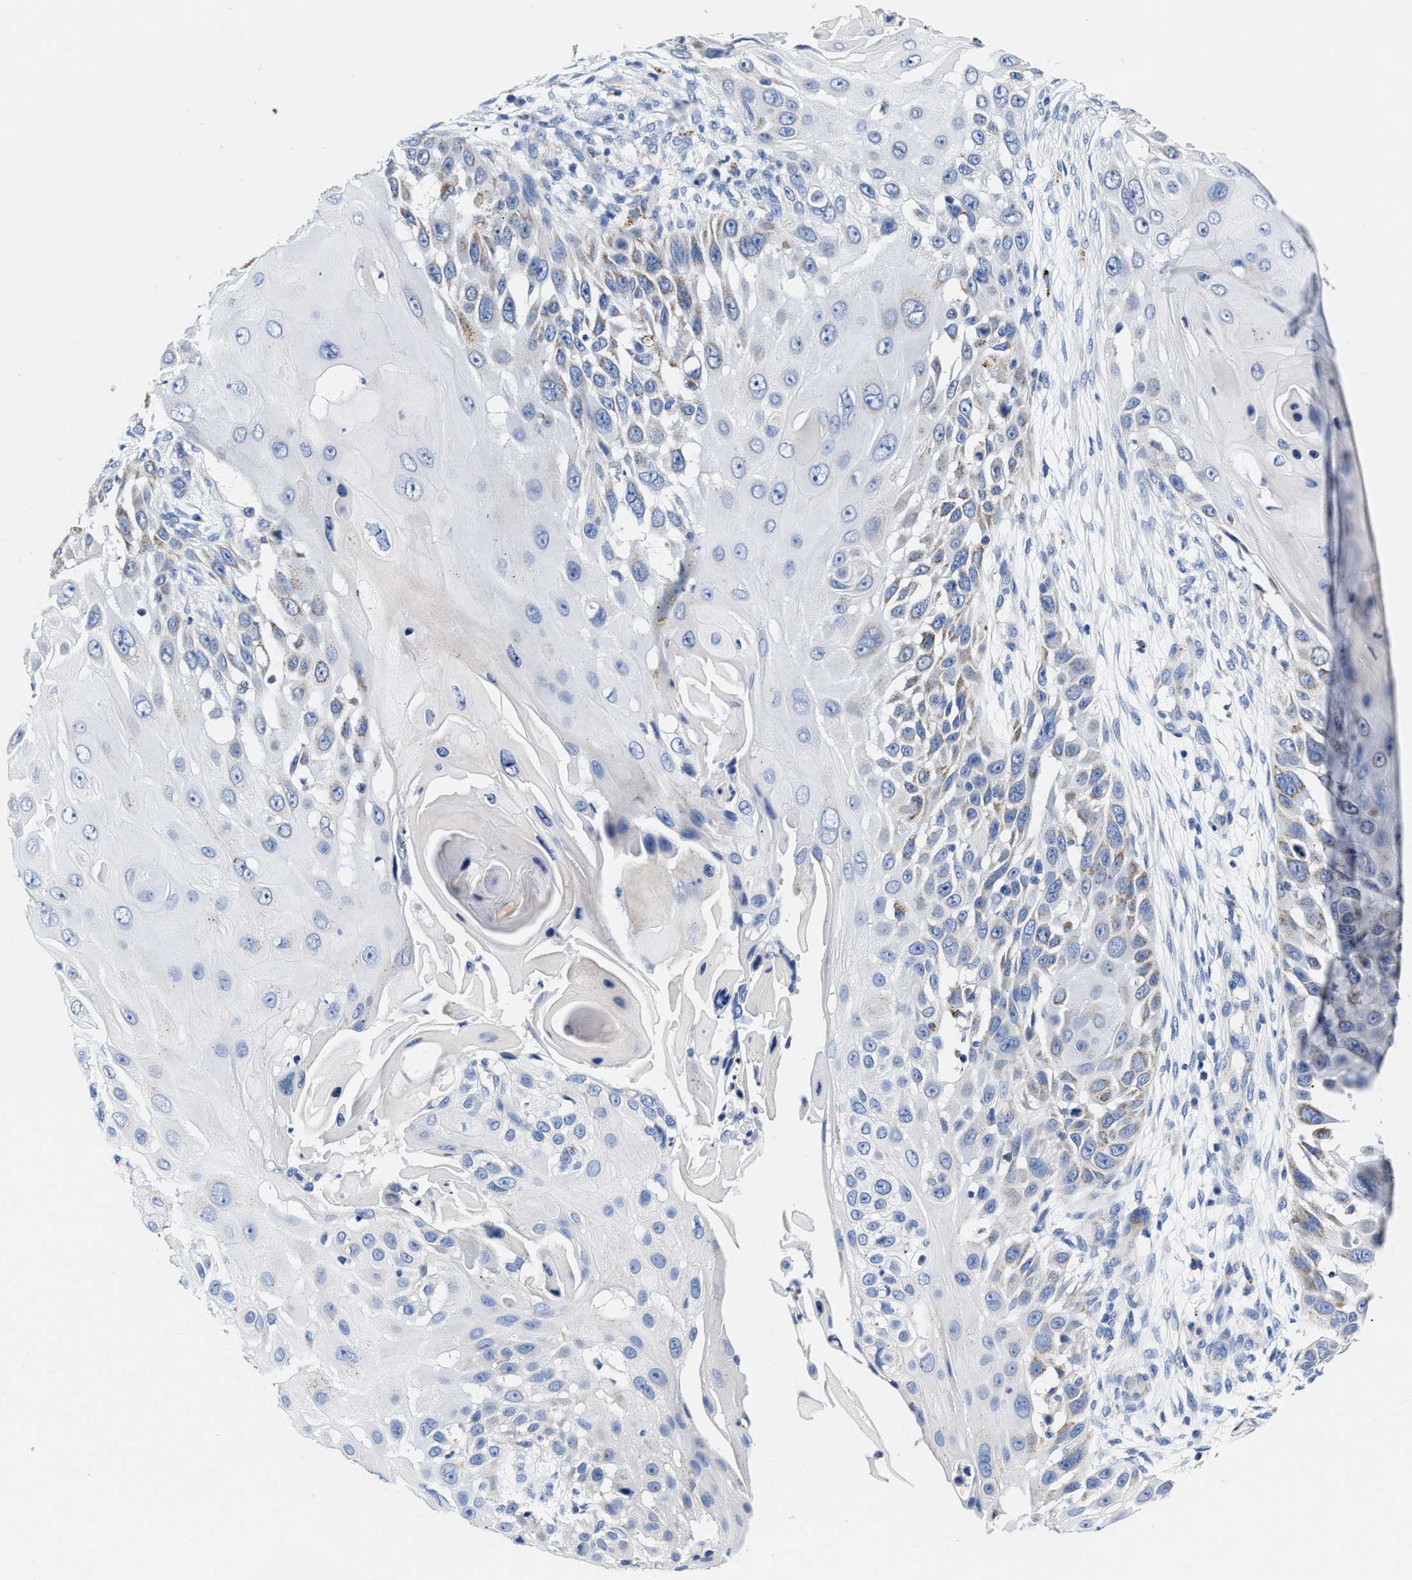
{"staining": {"intensity": "moderate", "quantity": "<25%", "location": "cytoplasmic/membranous"}, "tissue": "skin cancer", "cell_type": "Tumor cells", "image_type": "cancer", "snomed": [{"axis": "morphology", "description": "Squamous cell carcinoma, NOS"}, {"axis": "topography", "description": "Skin"}], "caption": "Tumor cells reveal low levels of moderate cytoplasmic/membranous positivity in about <25% of cells in skin cancer.", "gene": "TBRG4", "patient": {"sex": "female", "age": 44}}